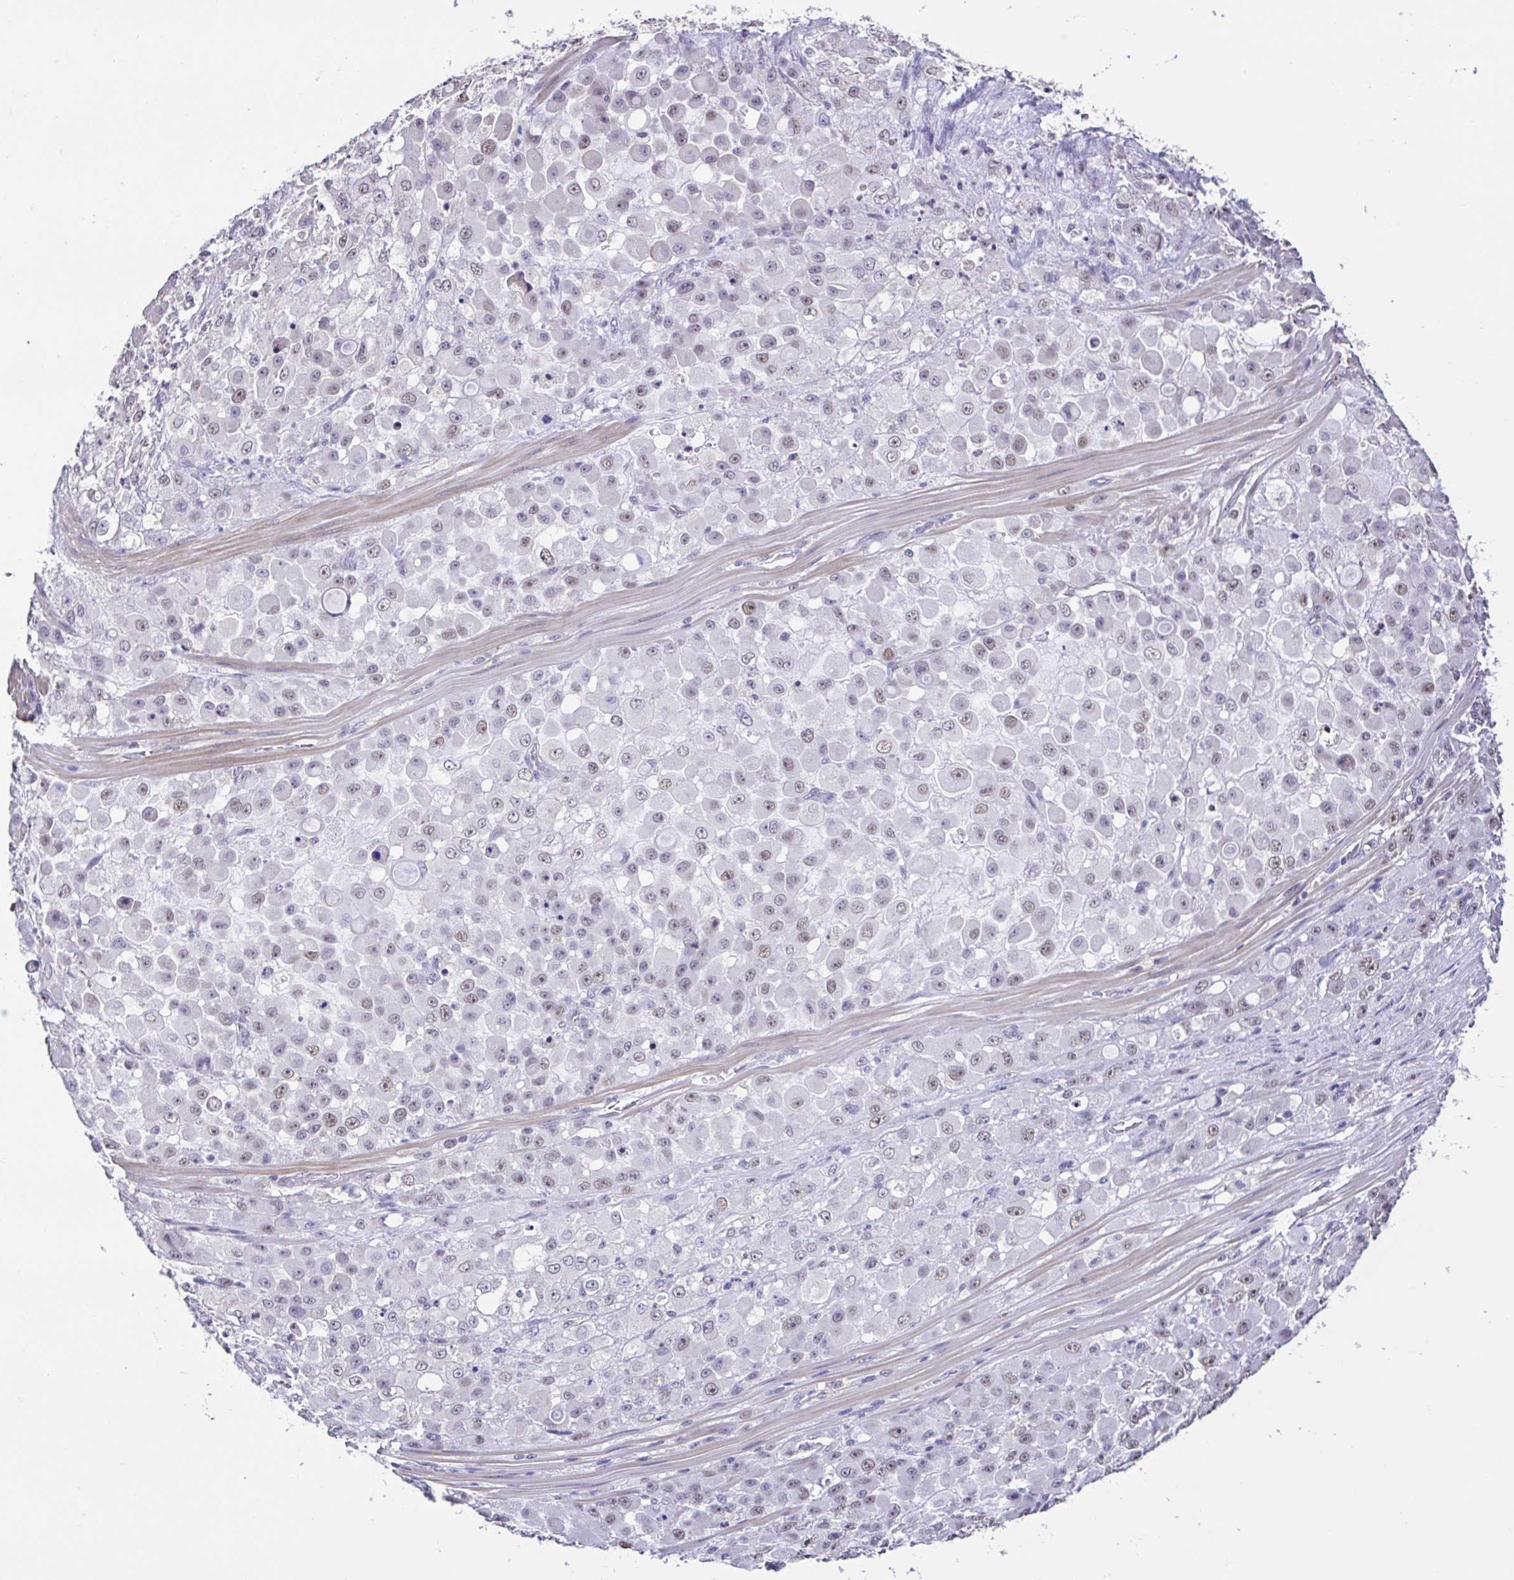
{"staining": {"intensity": "weak", "quantity": "25%-75%", "location": "nuclear"}, "tissue": "stomach cancer", "cell_type": "Tumor cells", "image_type": "cancer", "snomed": [{"axis": "morphology", "description": "Adenocarcinoma, NOS"}, {"axis": "topography", "description": "Stomach"}], "caption": "Tumor cells exhibit low levels of weak nuclear staining in approximately 25%-75% of cells in human adenocarcinoma (stomach).", "gene": "ACTRT3", "patient": {"sex": "female", "age": 76}}